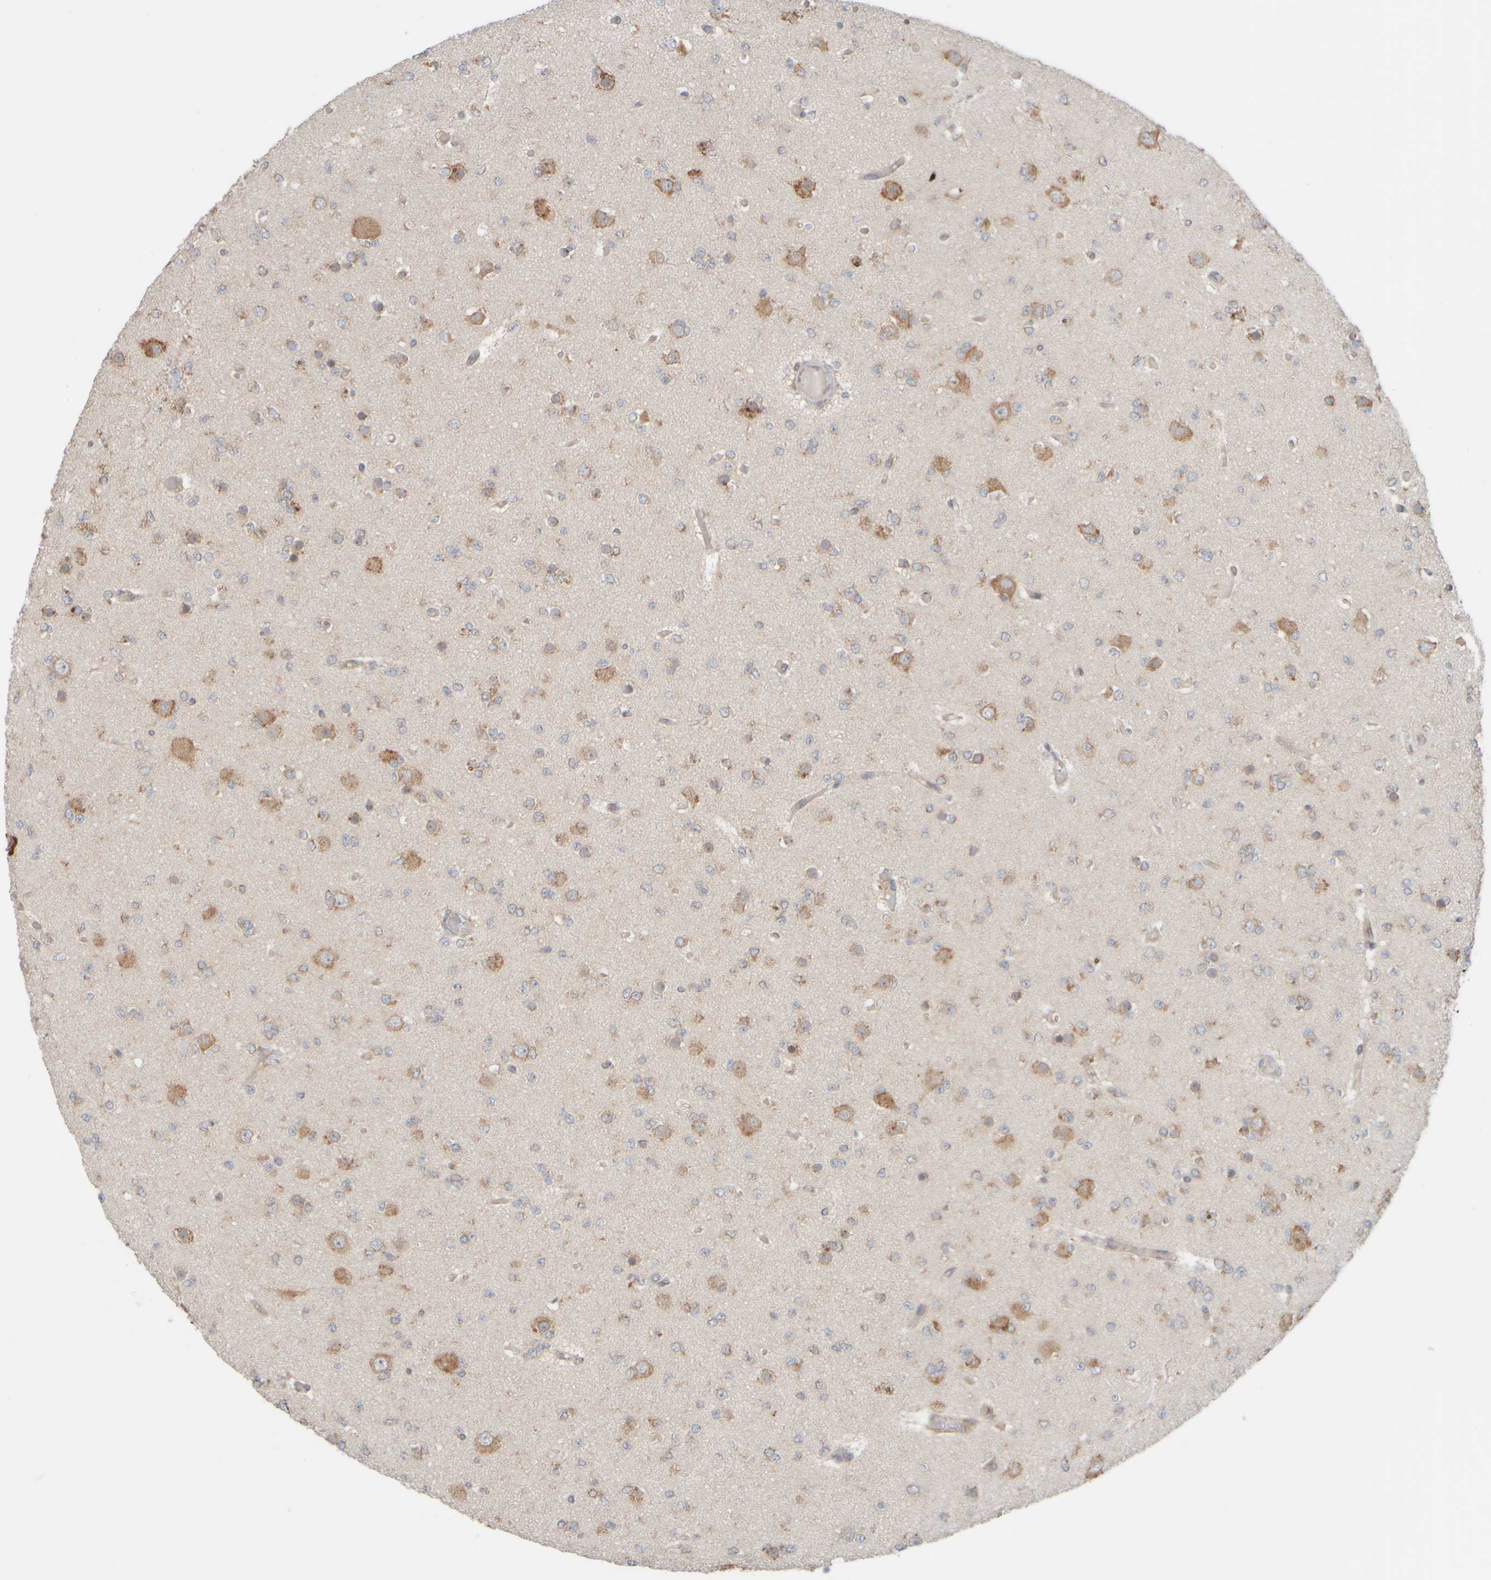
{"staining": {"intensity": "weak", "quantity": "<25%", "location": "cytoplasmic/membranous"}, "tissue": "glioma", "cell_type": "Tumor cells", "image_type": "cancer", "snomed": [{"axis": "morphology", "description": "Glioma, malignant, Low grade"}, {"axis": "topography", "description": "Brain"}], "caption": "Immunohistochemistry of human malignant glioma (low-grade) demonstrates no positivity in tumor cells. (Immunohistochemistry, brightfield microscopy, high magnification).", "gene": "EIF2B3", "patient": {"sex": "female", "age": 22}}